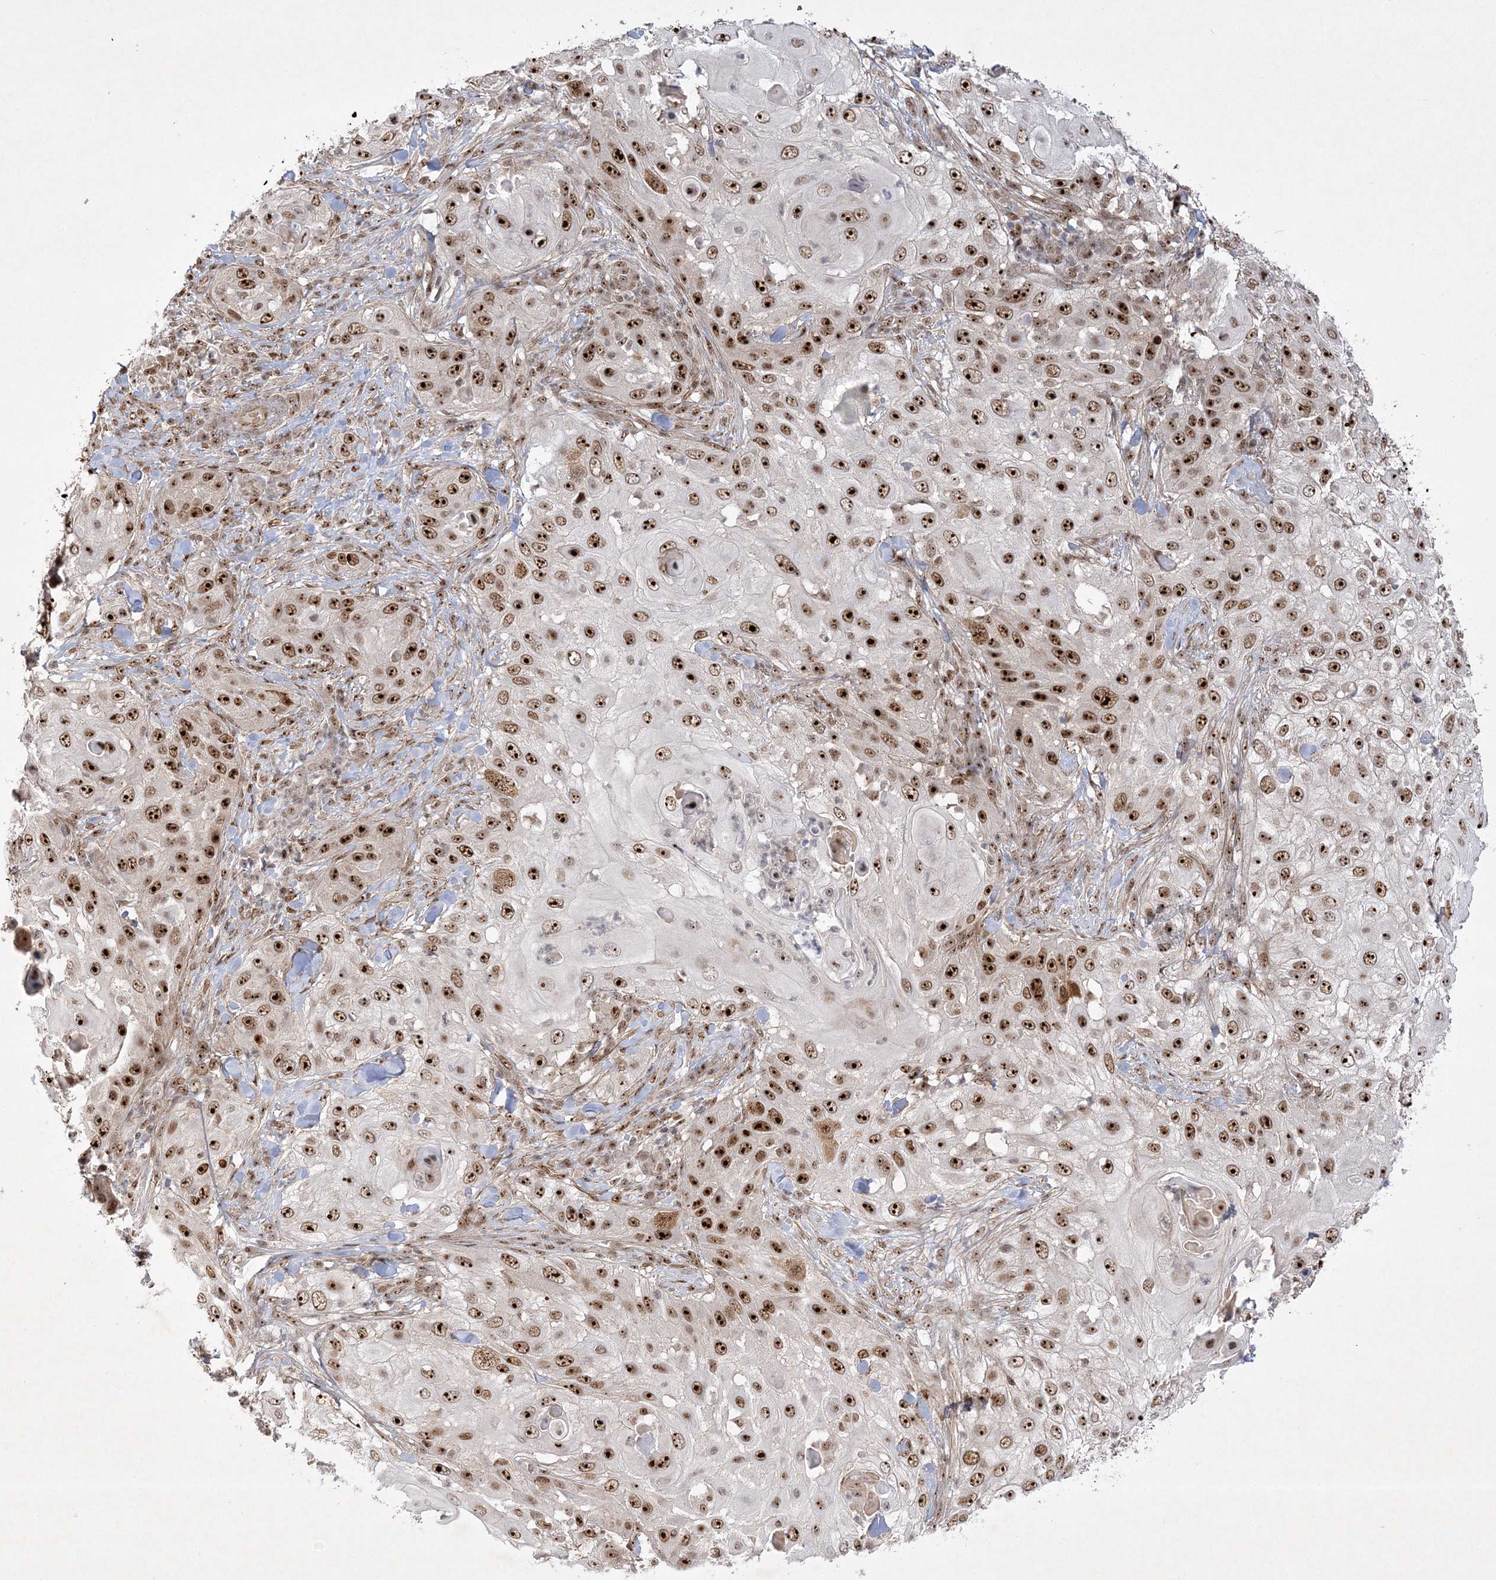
{"staining": {"intensity": "strong", "quantity": ">75%", "location": "nuclear"}, "tissue": "skin cancer", "cell_type": "Tumor cells", "image_type": "cancer", "snomed": [{"axis": "morphology", "description": "Squamous cell carcinoma, NOS"}, {"axis": "topography", "description": "Skin"}], "caption": "Tumor cells display high levels of strong nuclear expression in about >75% of cells in skin cancer.", "gene": "NPM3", "patient": {"sex": "female", "age": 44}}